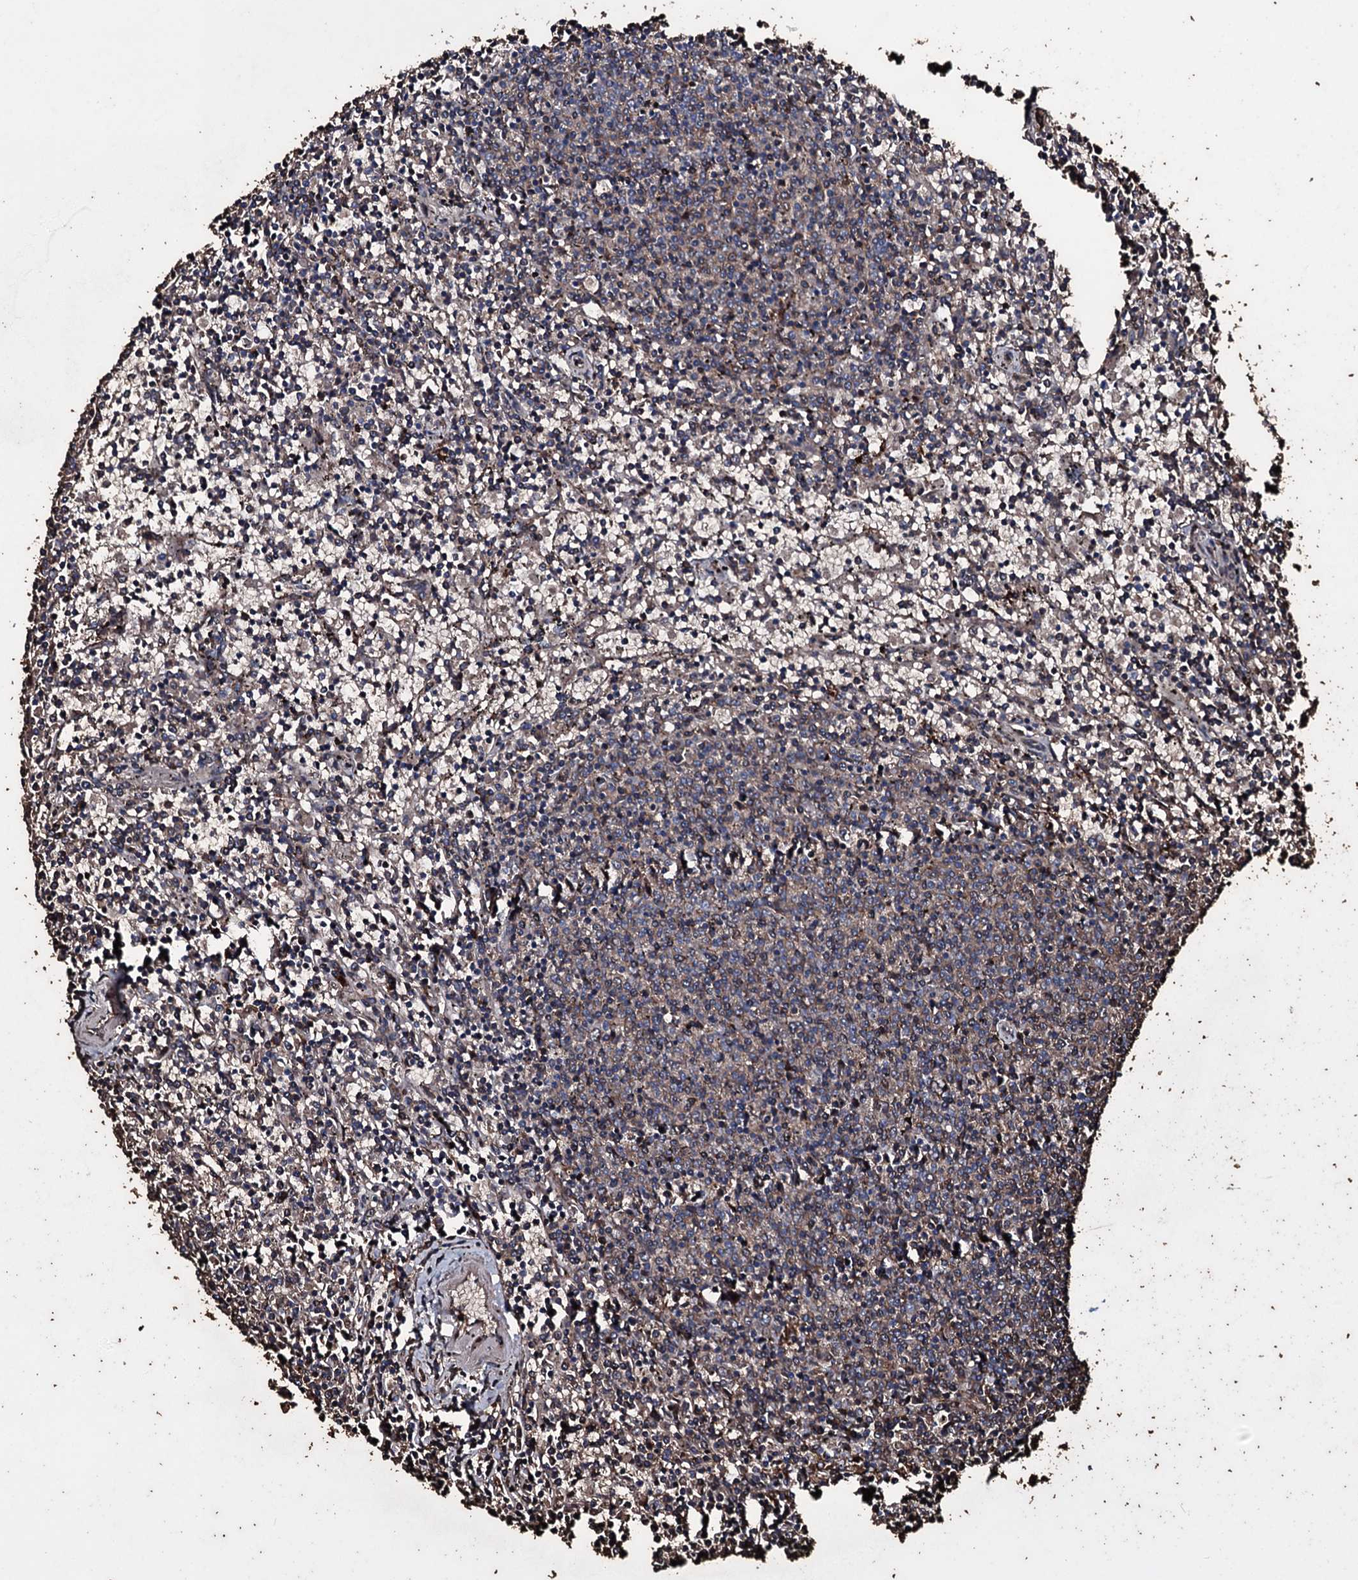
{"staining": {"intensity": "weak", "quantity": "<25%", "location": "cytoplasmic/membranous"}, "tissue": "lymphoma", "cell_type": "Tumor cells", "image_type": "cancer", "snomed": [{"axis": "morphology", "description": "Malignant lymphoma, non-Hodgkin's type, Low grade"}, {"axis": "topography", "description": "Spleen"}], "caption": "Lymphoma was stained to show a protein in brown. There is no significant positivity in tumor cells. (DAB IHC, high magnification).", "gene": "ZSWIM8", "patient": {"sex": "female", "age": 50}}